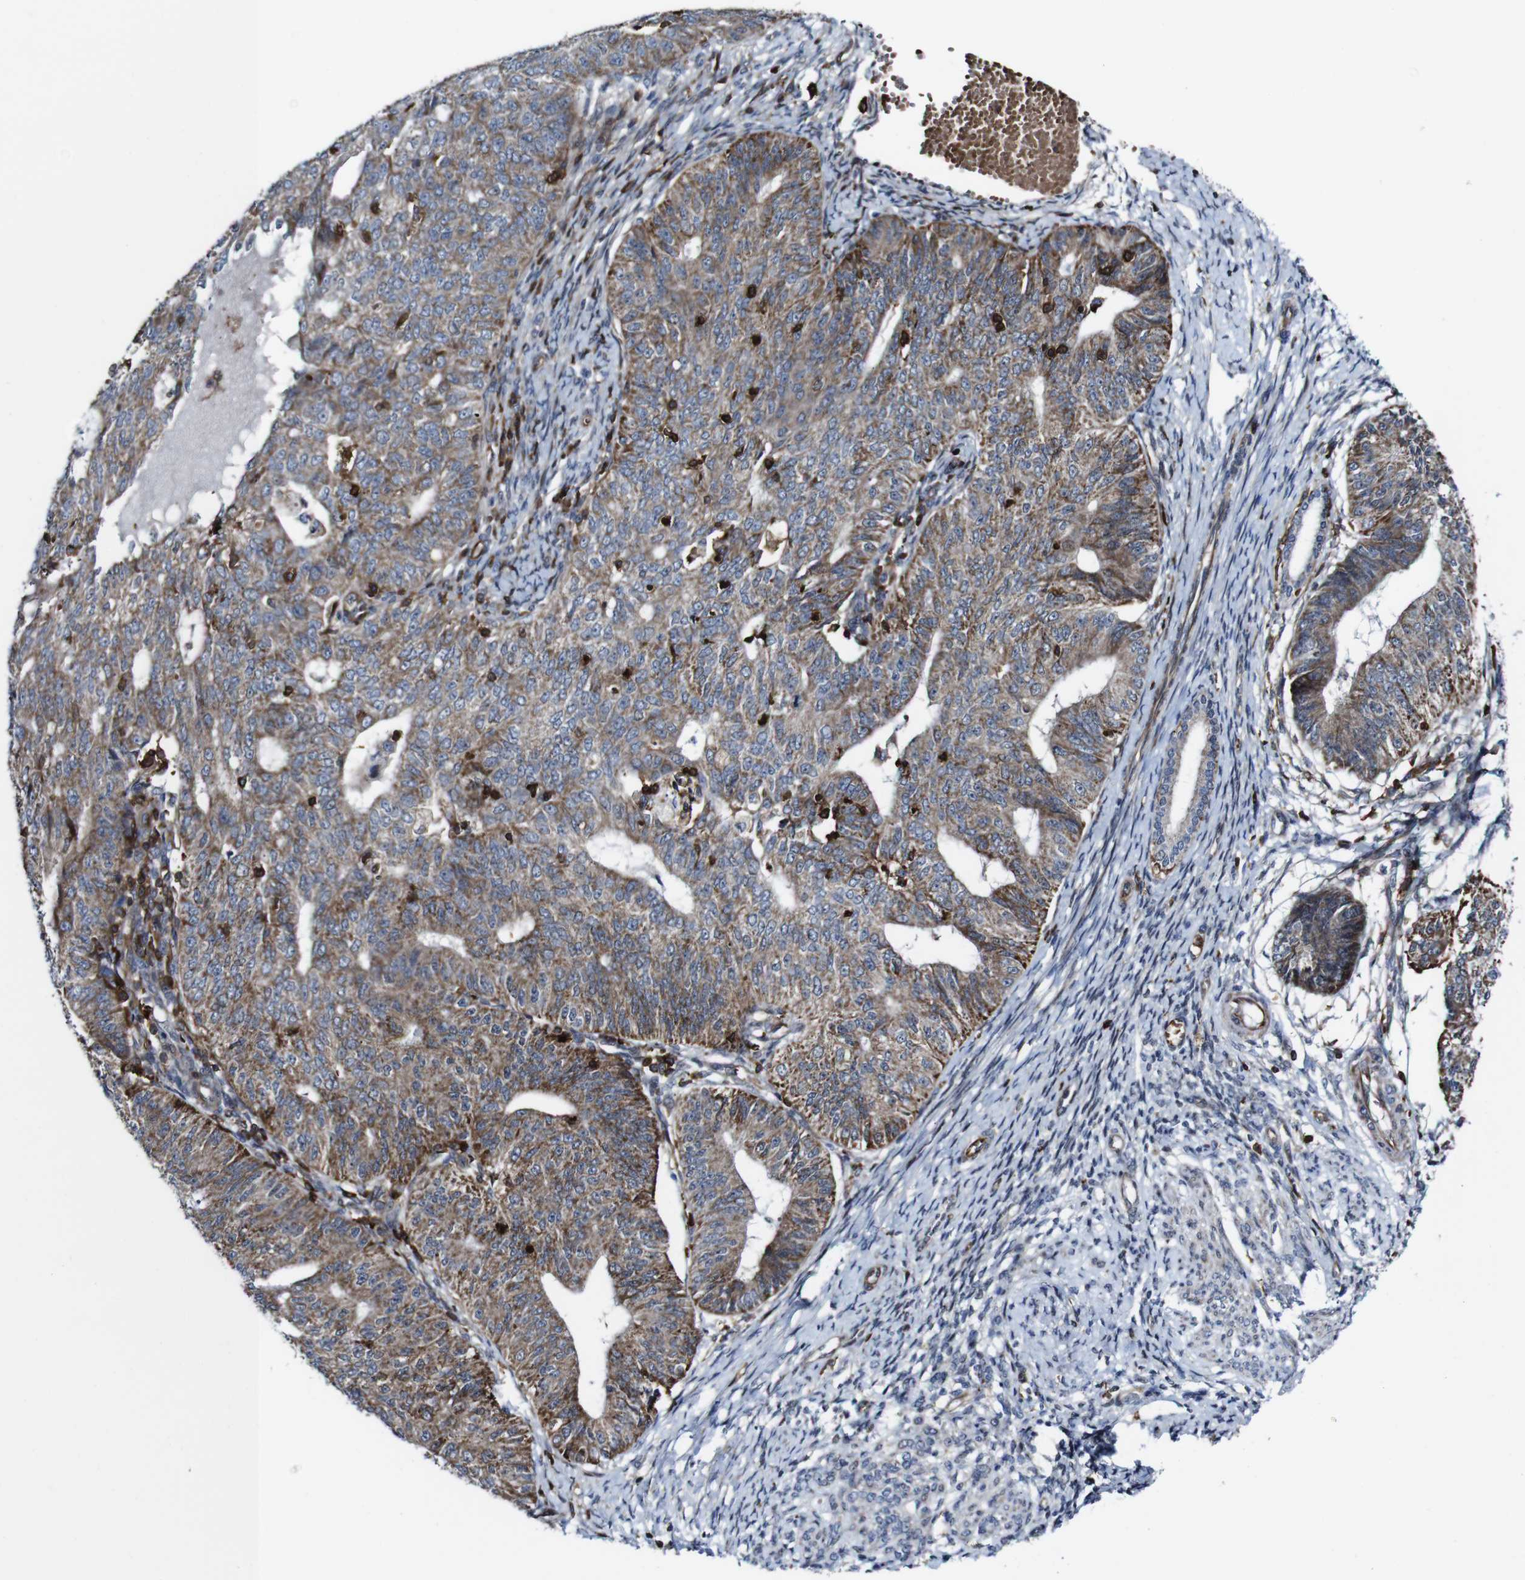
{"staining": {"intensity": "weak", "quantity": ">75%", "location": "cytoplasmic/membranous"}, "tissue": "endometrial cancer", "cell_type": "Tumor cells", "image_type": "cancer", "snomed": [{"axis": "morphology", "description": "Adenocarcinoma, NOS"}, {"axis": "topography", "description": "Endometrium"}], "caption": "DAB immunohistochemical staining of human endometrial adenocarcinoma reveals weak cytoplasmic/membranous protein staining in approximately >75% of tumor cells.", "gene": "JAK2", "patient": {"sex": "female", "age": 32}}